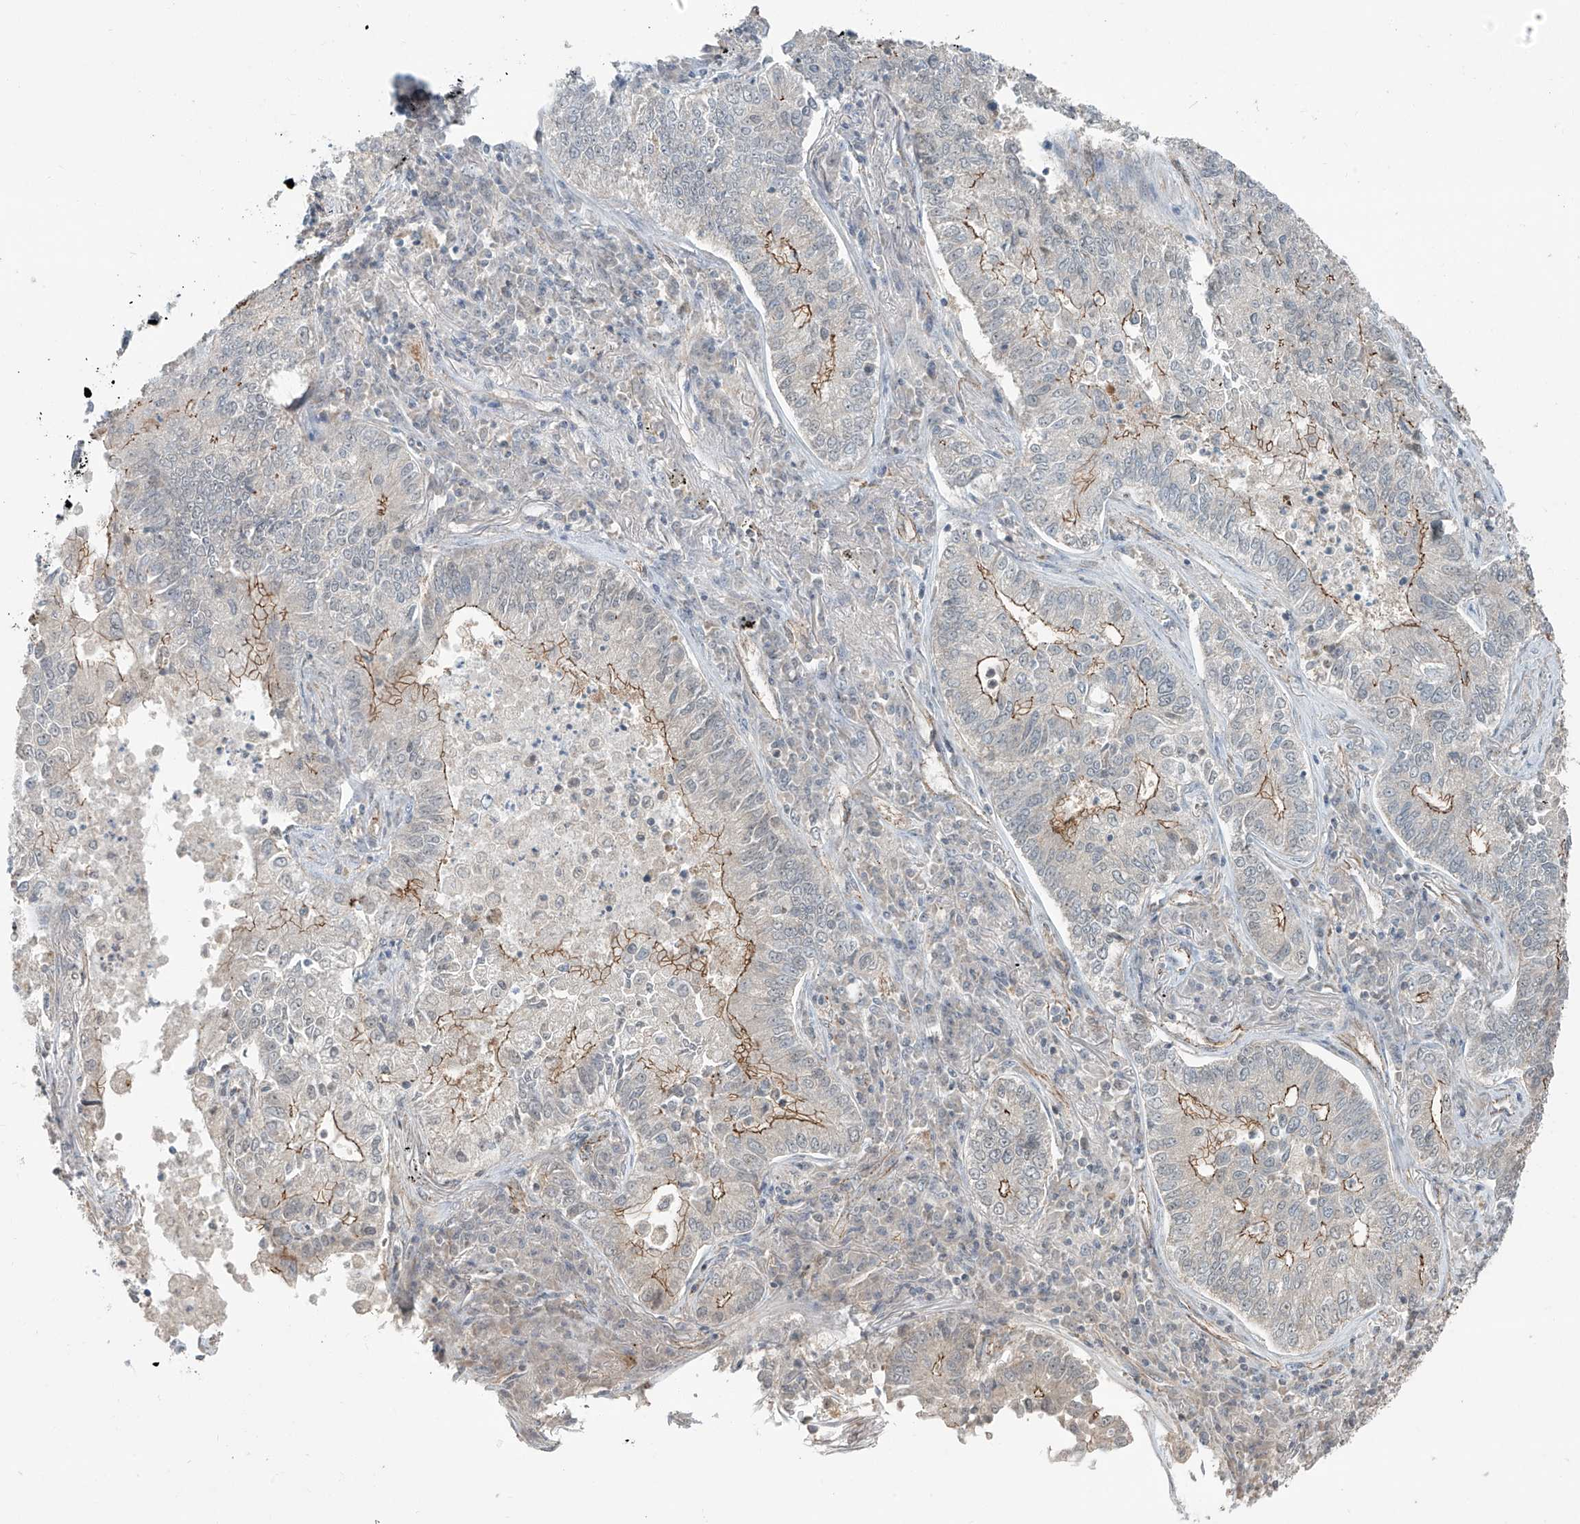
{"staining": {"intensity": "moderate", "quantity": "25%-75%", "location": "cytoplasmic/membranous"}, "tissue": "lung cancer", "cell_type": "Tumor cells", "image_type": "cancer", "snomed": [{"axis": "morphology", "description": "Adenocarcinoma, NOS"}, {"axis": "topography", "description": "Lung"}], "caption": "Immunohistochemistry (IHC) micrograph of human adenocarcinoma (lung) stained for a protein (brown), which displays medium levels of moderate cytoplasmic/membranous positivity in approximately 25%-75% of tumor cells.", "gene": "ZNF16", "patient": {"sex": "male", "age": 49}}